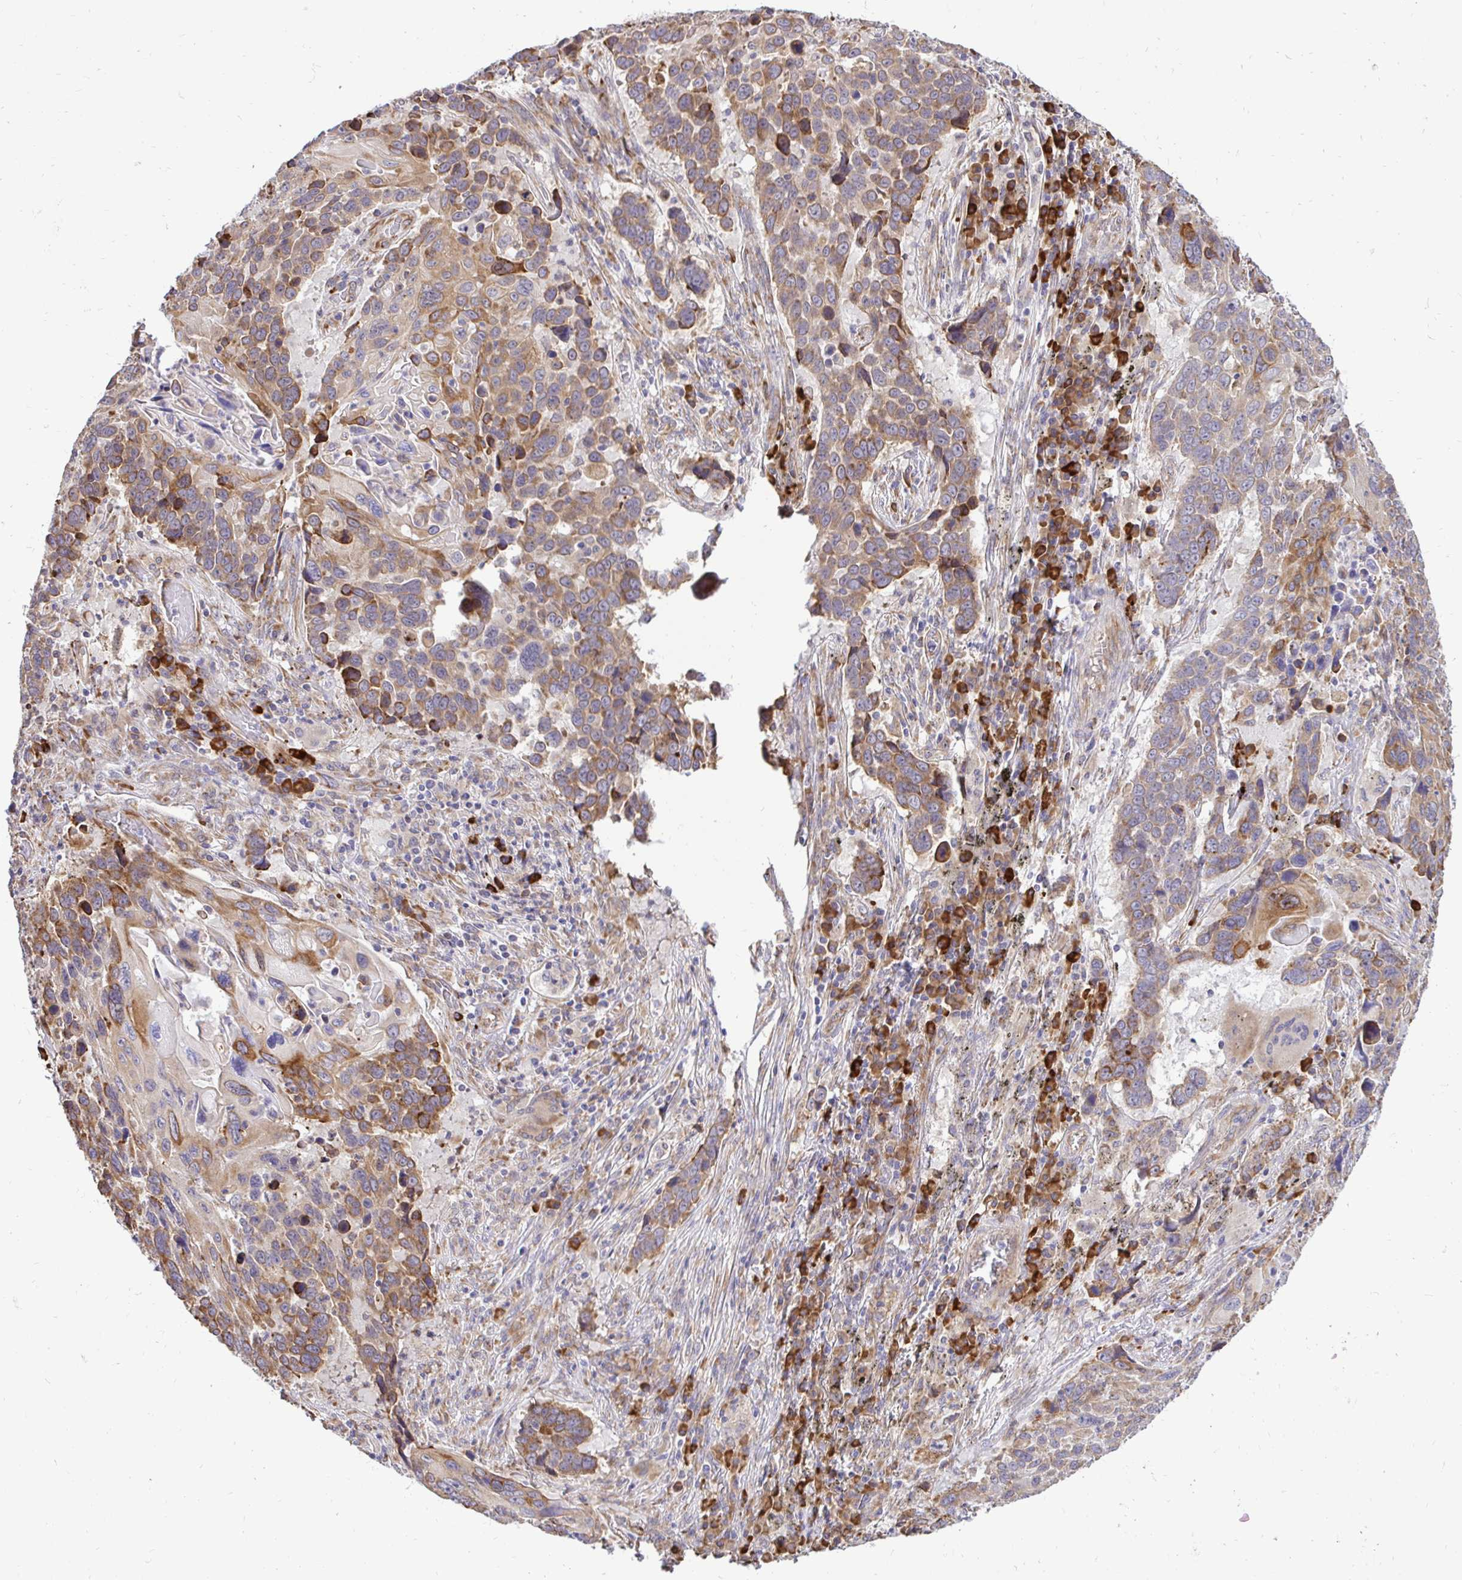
{"staining": {"intensity": "moderate", "quantity": ">75%", "location": "cytoplasmic/membranous"}, "tissue": "lung cancer", "cell_type": "Tumor cells", "image_type": "cancer", "snomed": [{"axis": "morphology", "description": "Squamous cell carcinoma, NOS"}, {"axis": "topography", "description": "Lung"}], "caption": "Immunohistochemical staining of lung cancer displays medium levels of moderate cytoplasmic/membranous protein expression in about >75% of tumor cells. (IHC, brightfield microscopy, high magnification).", "gene": "NAALAD2", "patient": {"sex": "male", "age": 68}}